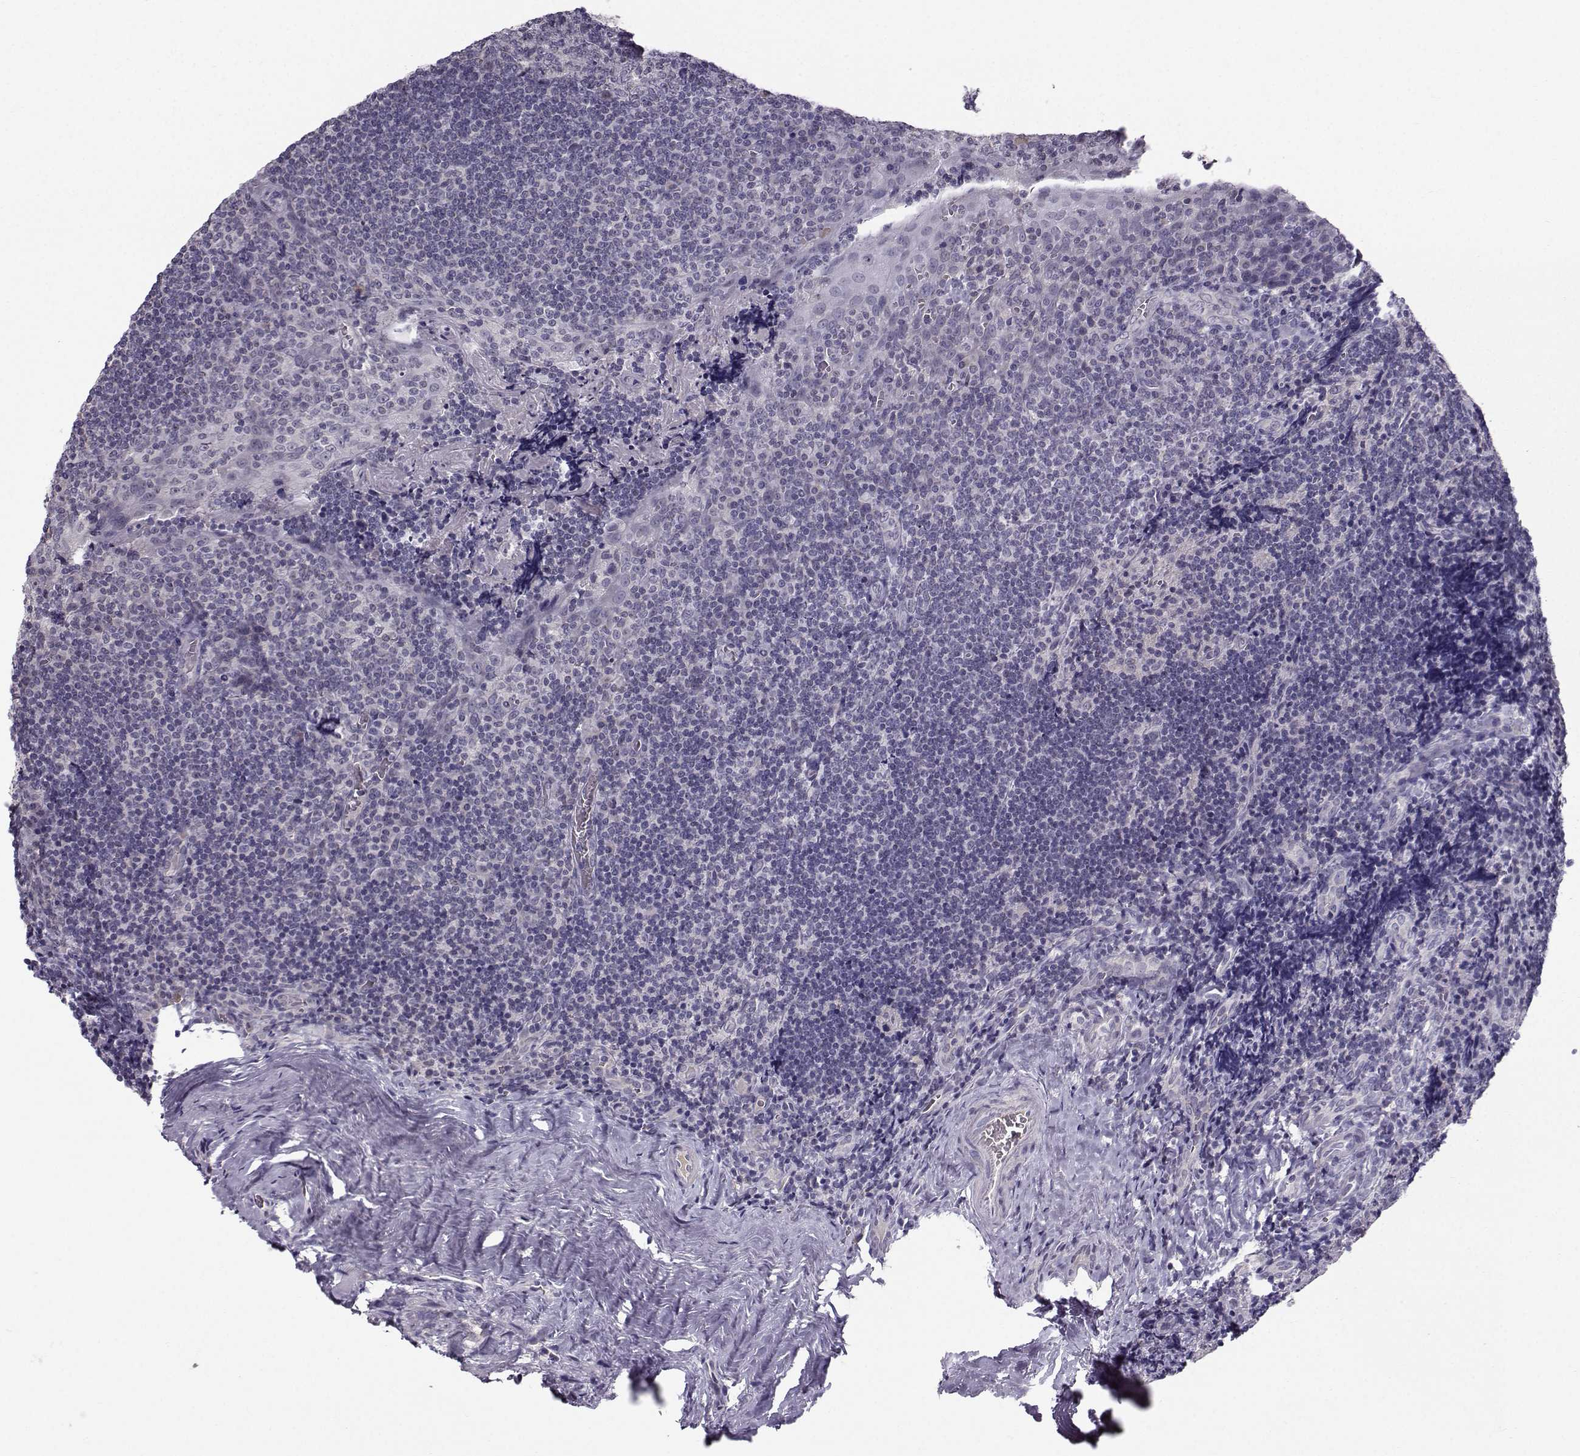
{"staining": {"intensity": "negative", "quantity": "none", "location": "none"}, "tissue": "tonsil", "cell_type": "Germinal center cells", "image_type": "normal", "snomed": [{"axis": "morphology", "description": "Normal tissue, NOS"}, {"axis": "morphology", "description": "Inflammation, NOS"}, {"axis": "topography", "description": "Tonsil"}], "caption": "Immunohistochemistry (IHC) photomicrograph of benign tonsil: tonsil stained with DAB shows no significant protein positivity in germinal center cells. (DAB immunohistochemistry (IHC), high magnification).", "gene": "TSPYL5", "patient": {"sex": "female", "age": 31}}